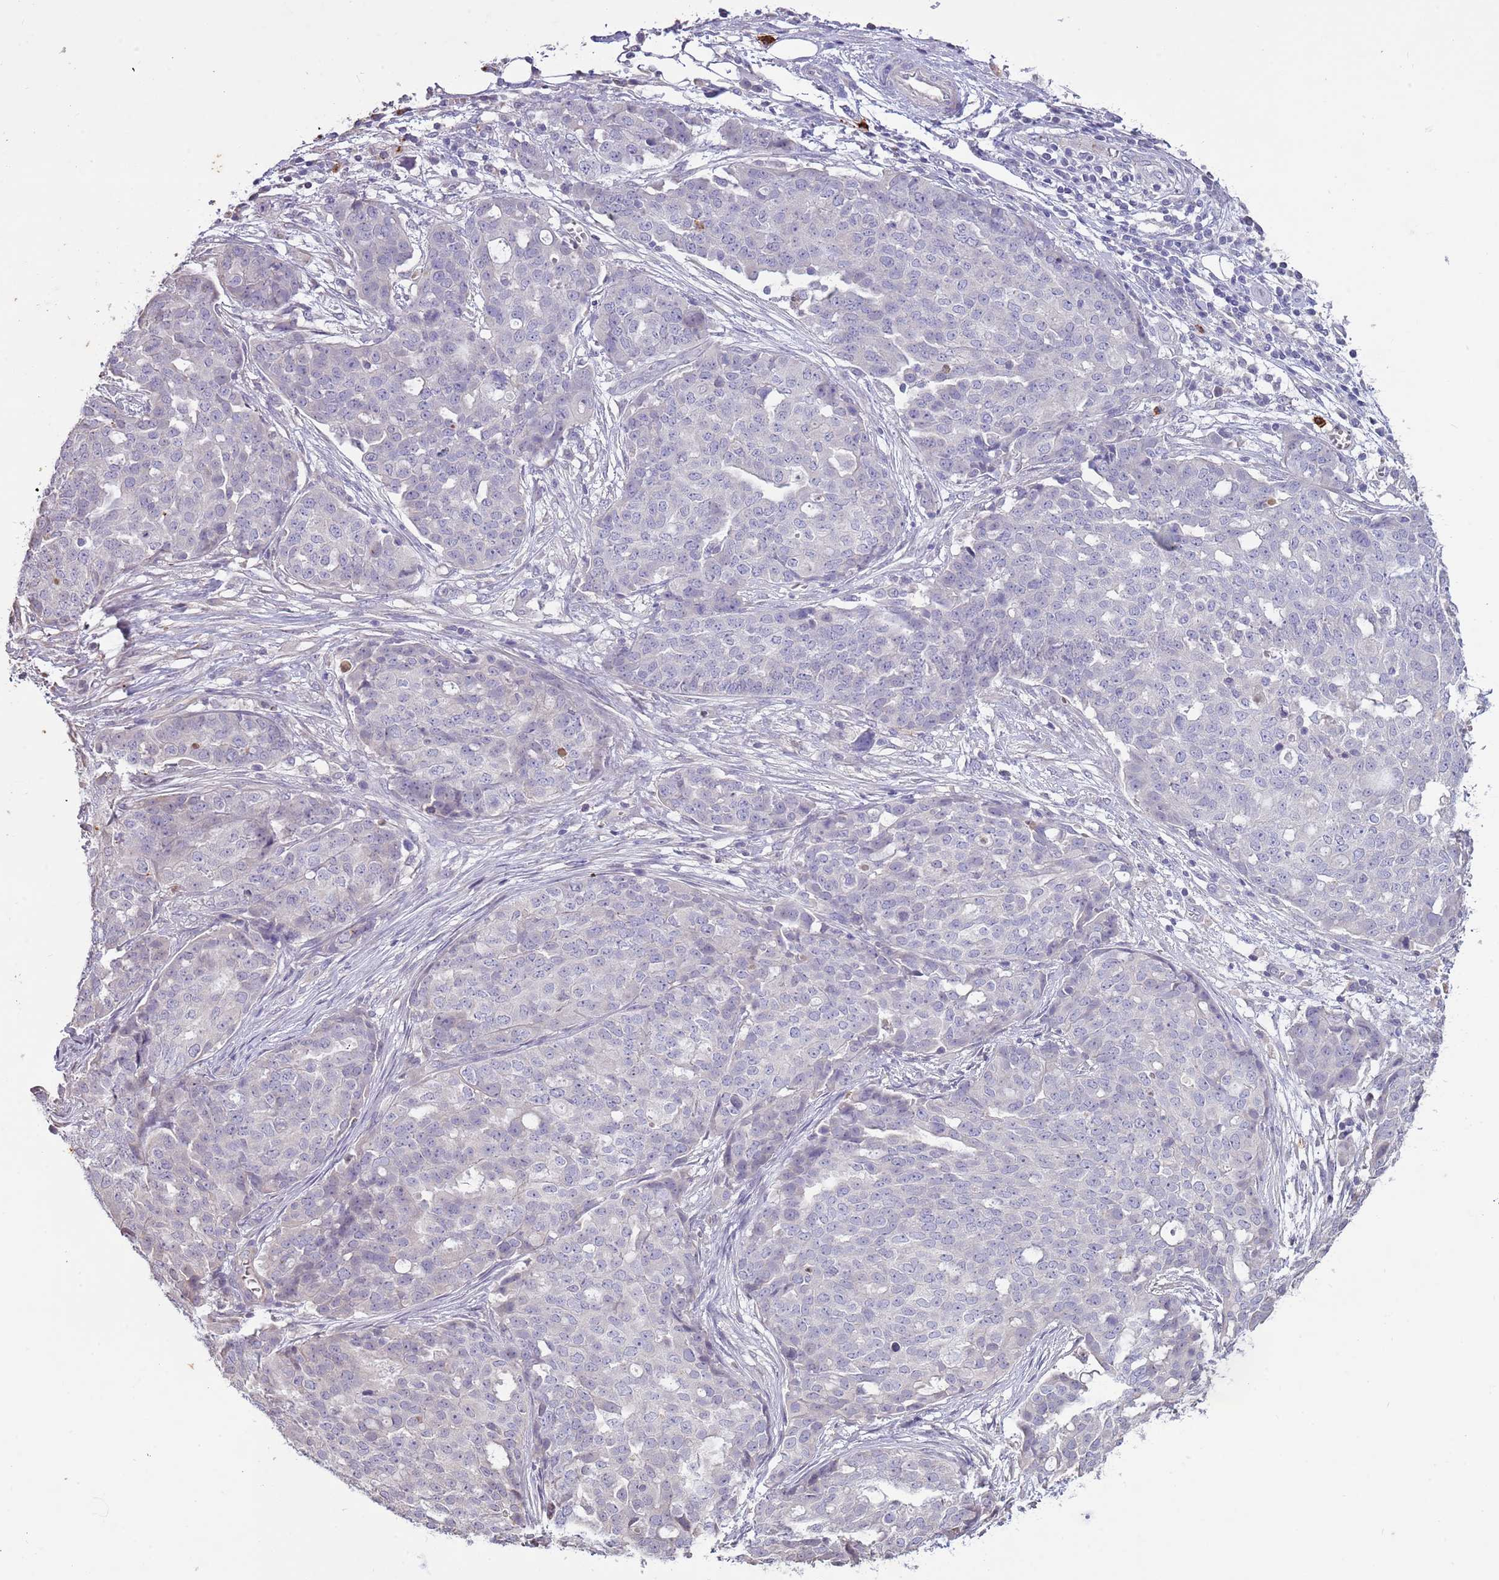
{"staining": {"intensity": "negative", "quantity": "none", "location": "none"}, "tissue": "ovarian cancer", "cell_type": "Tumor cells", "image_type": "cancer", "snomed": [{"axis": "morphology", "description": "Cystadenocarcinoma, serous, NOS"}, {"axis": "topography", "description": "Soft tissue"}, {"axis": "topography", "description": "Ovary"}], "caption": "An image of human ovarian cancer (serous cystadenocarcinoma) is negative for staining in tumor cells.", "gene": "P2RY13", "patient": {"sex": "female", "age": 57}}